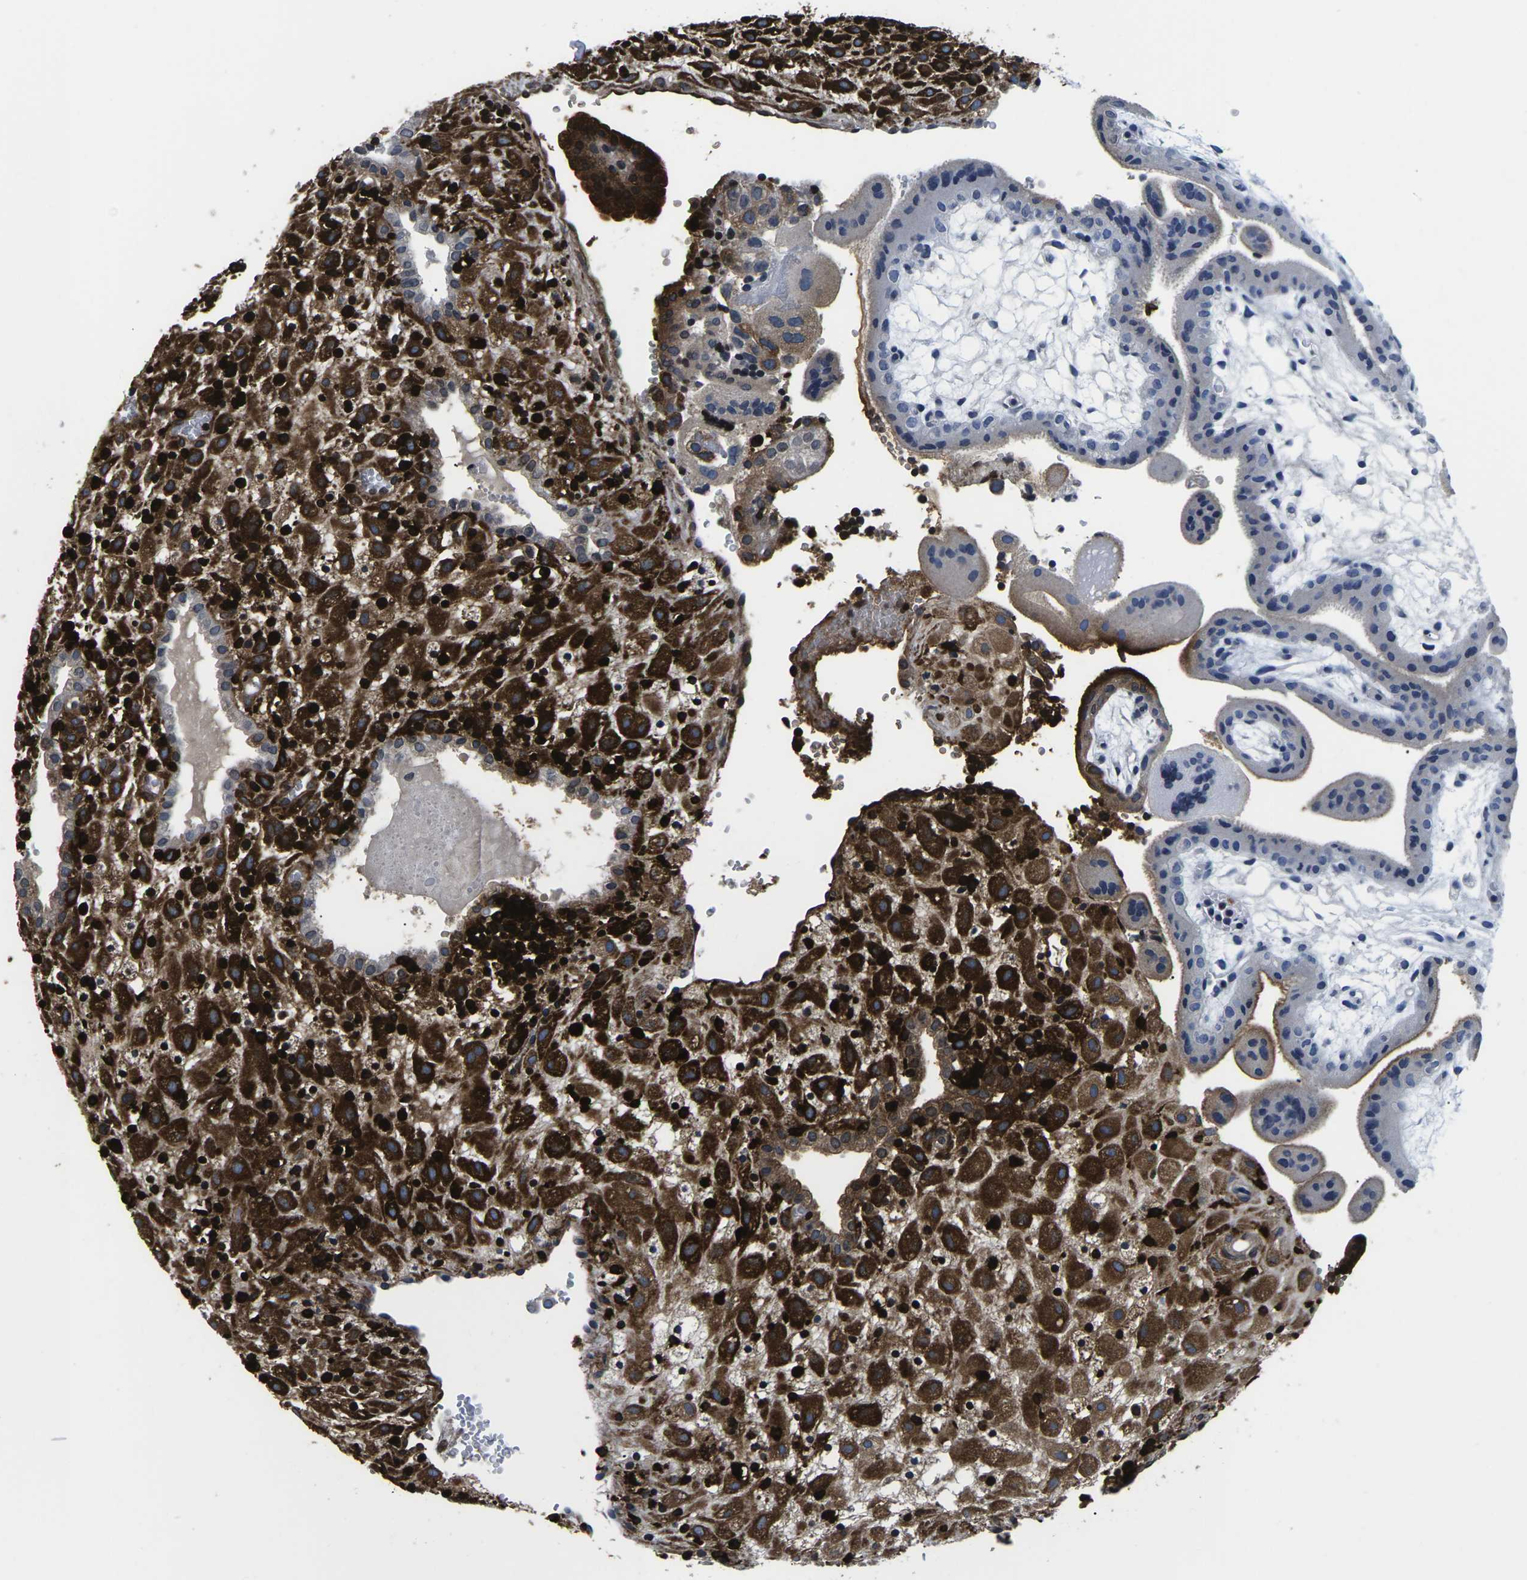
{"staining": {"intensity": "negative", "quantity": "none", "location": "none"}, "tissue": "placenta", "cell_type": "Decidual cells", "image_type": "normal", "snomed": [{"axis": "morphology", "description": "Normal tissue, NOS"}, {"axis": "topography", "description": "Placenta"}], "caption": "Immunohistochemical staining of benign human placenta displays no significant positivity in decidual cells. (Immunohistochemistry, brightfield microscopy, high magnification).", "gene": "CTSW", "patient": {"sex": "female", "age": 18}}